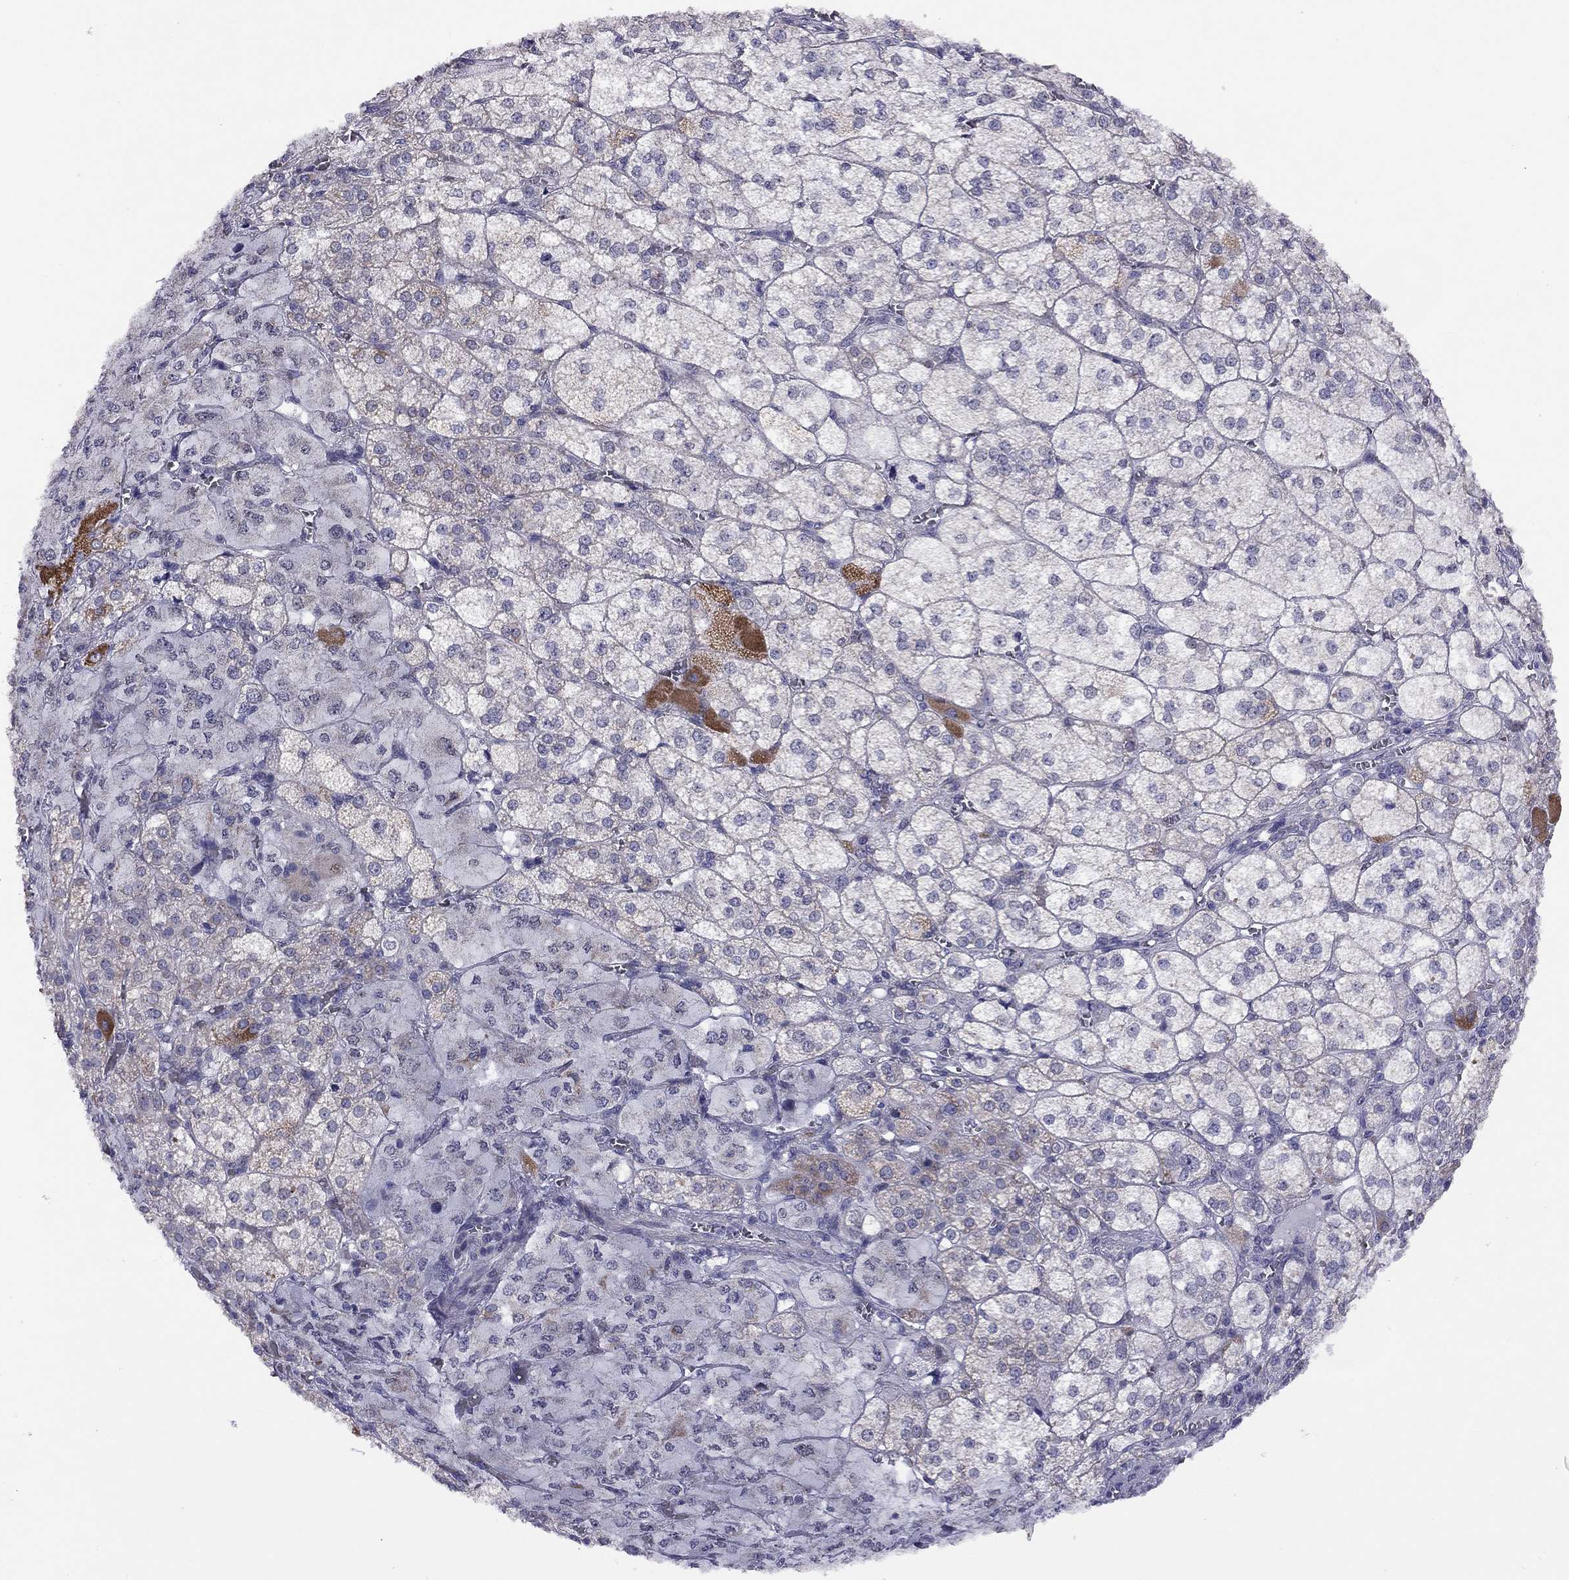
{"staining": {"intensity": "moderate", "quantity": "<25%", "location": "cytoplasmic/membranous"}, "tissue": "adrenal gland", "cell_type": "Glandular cells", "image_type": "normal", "snomed": [{"axis": "morphology", "description": "Normal tissue, NOS"}, {"axis": "topography", "description": "Adrenal gland"}], "caption": "Human adrenal gland stained with a brown dye exhibits moderate cytoplasmic/membranous positive expression in approximately <25% of glandular cells.", "gene": "HES5", "patient": {"sex": "female", "age": 60}}